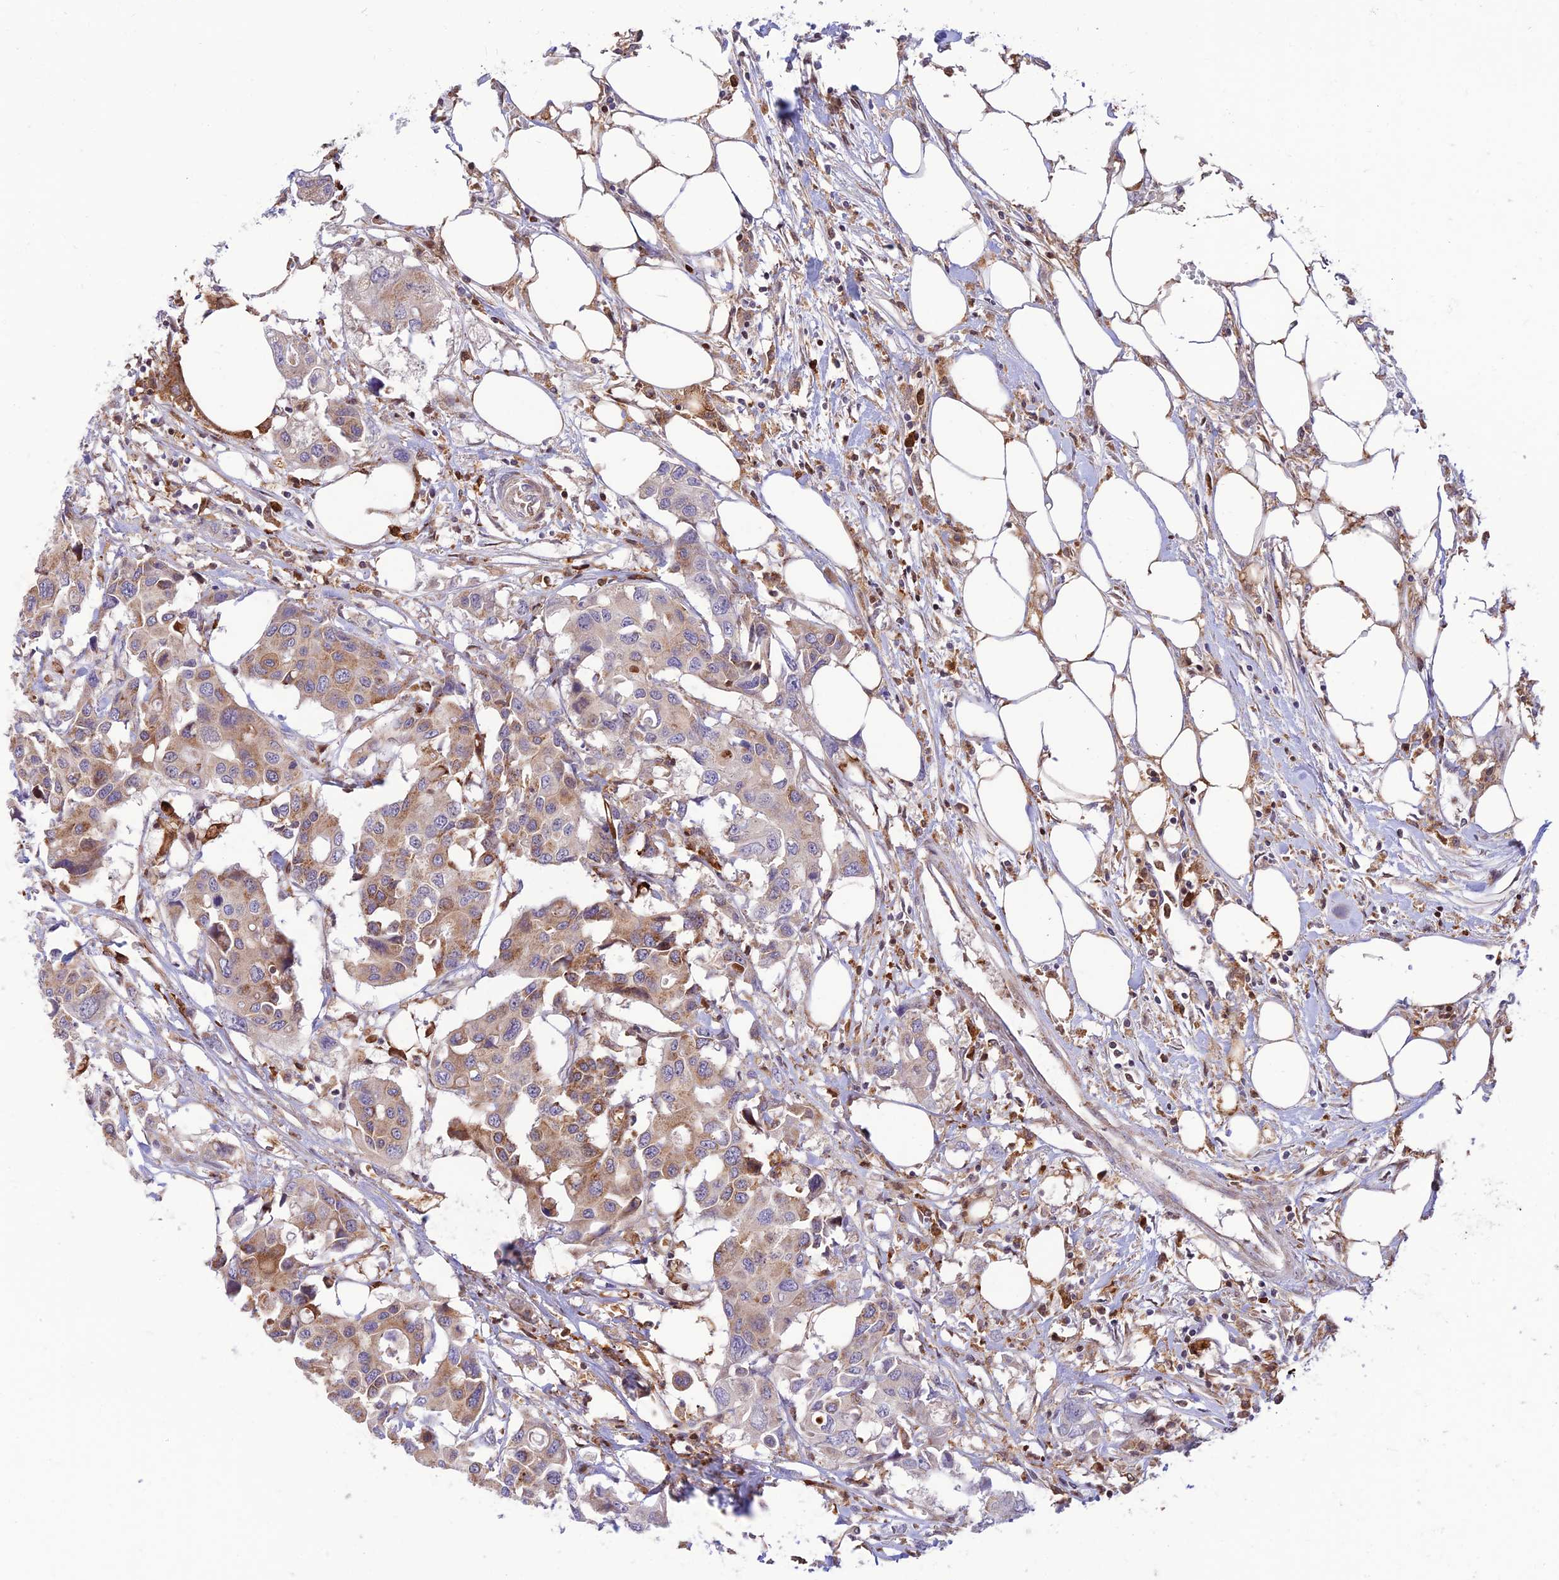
{"staining": {"intensity": "moderate", "quantity": "<25%", "location": "cytoplasmic/membranous"}, "tissue": "colorectal cancer", "cell_type": "Tumor cells", "image_type": "cancer", "snomed": [{"axis": "morphology", "description": "Adenocarcinoma, NOS"}, {"axis": "topography", "description": "Colon"}], "caption": "DAB (3,3'-diaminobenzidine) immunohistochemical staining of colorectal cancer demonstrates moderate cytoplasmic/membranous protein expression in about <25% of tumor cells. Immunohistochemistry (ihc) stains the protein in brown and the nuclei are stained blue.", "gene": "FAM186B", "patient": {"sex": "male", "age": 77}}